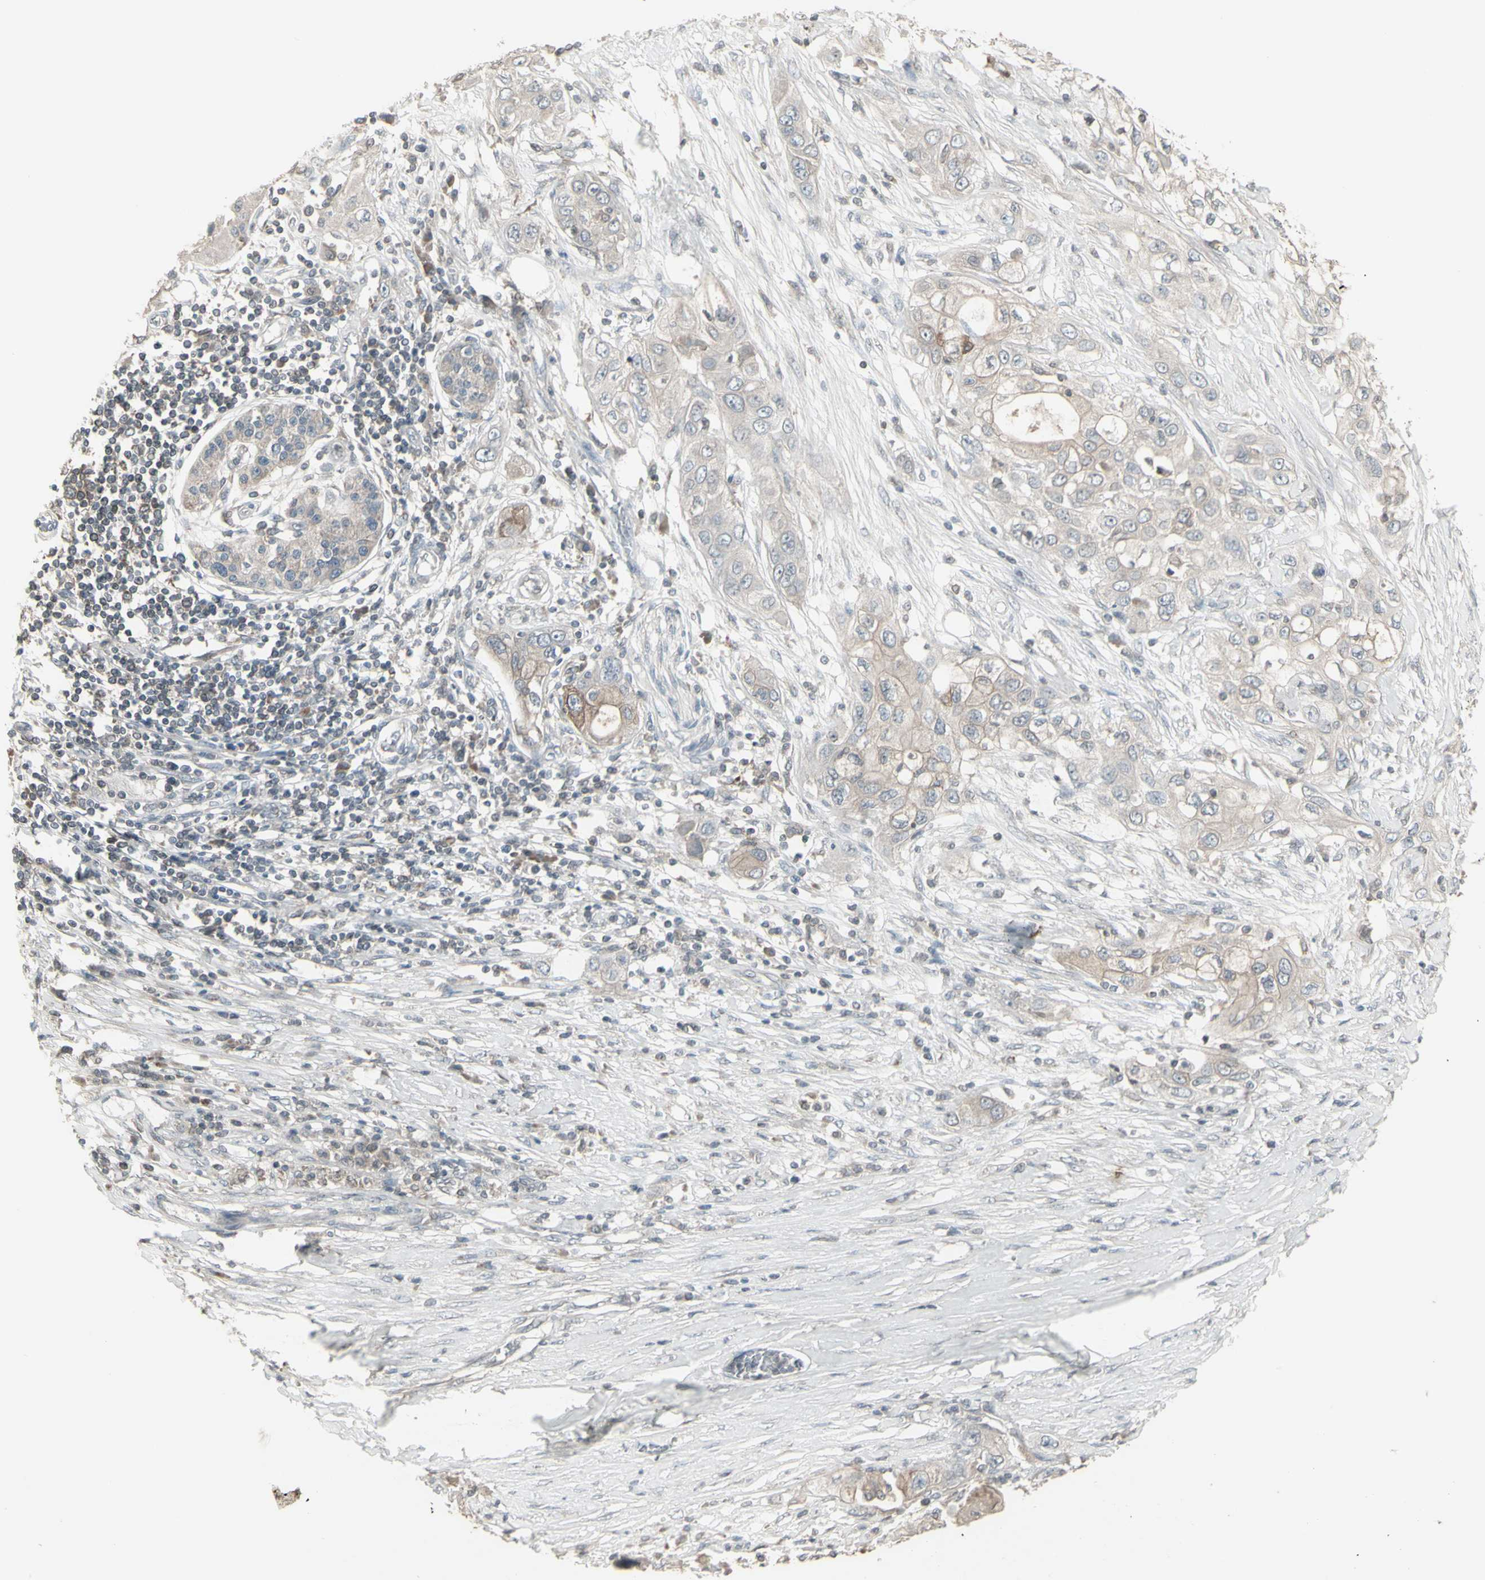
{"staining": {"intensity": "negative", "quantity": "none", "location": "none"}, "tissue": "pancreatic cancer", "cell_type": "Tumor cells", "image_type": "cancer", "snomed": [{"axis": "morphology", "description": "Adenocarcinoma, NOS"}, {"axis": "topography", "description": "Pancreas"}], "caption": "DAB immunohistochemical staining of human pancreatic adenocarcinoma shows no significant positivity in tumor cells.", "gene": "CSK", "patient": {"sex": "female", "age": 70}}